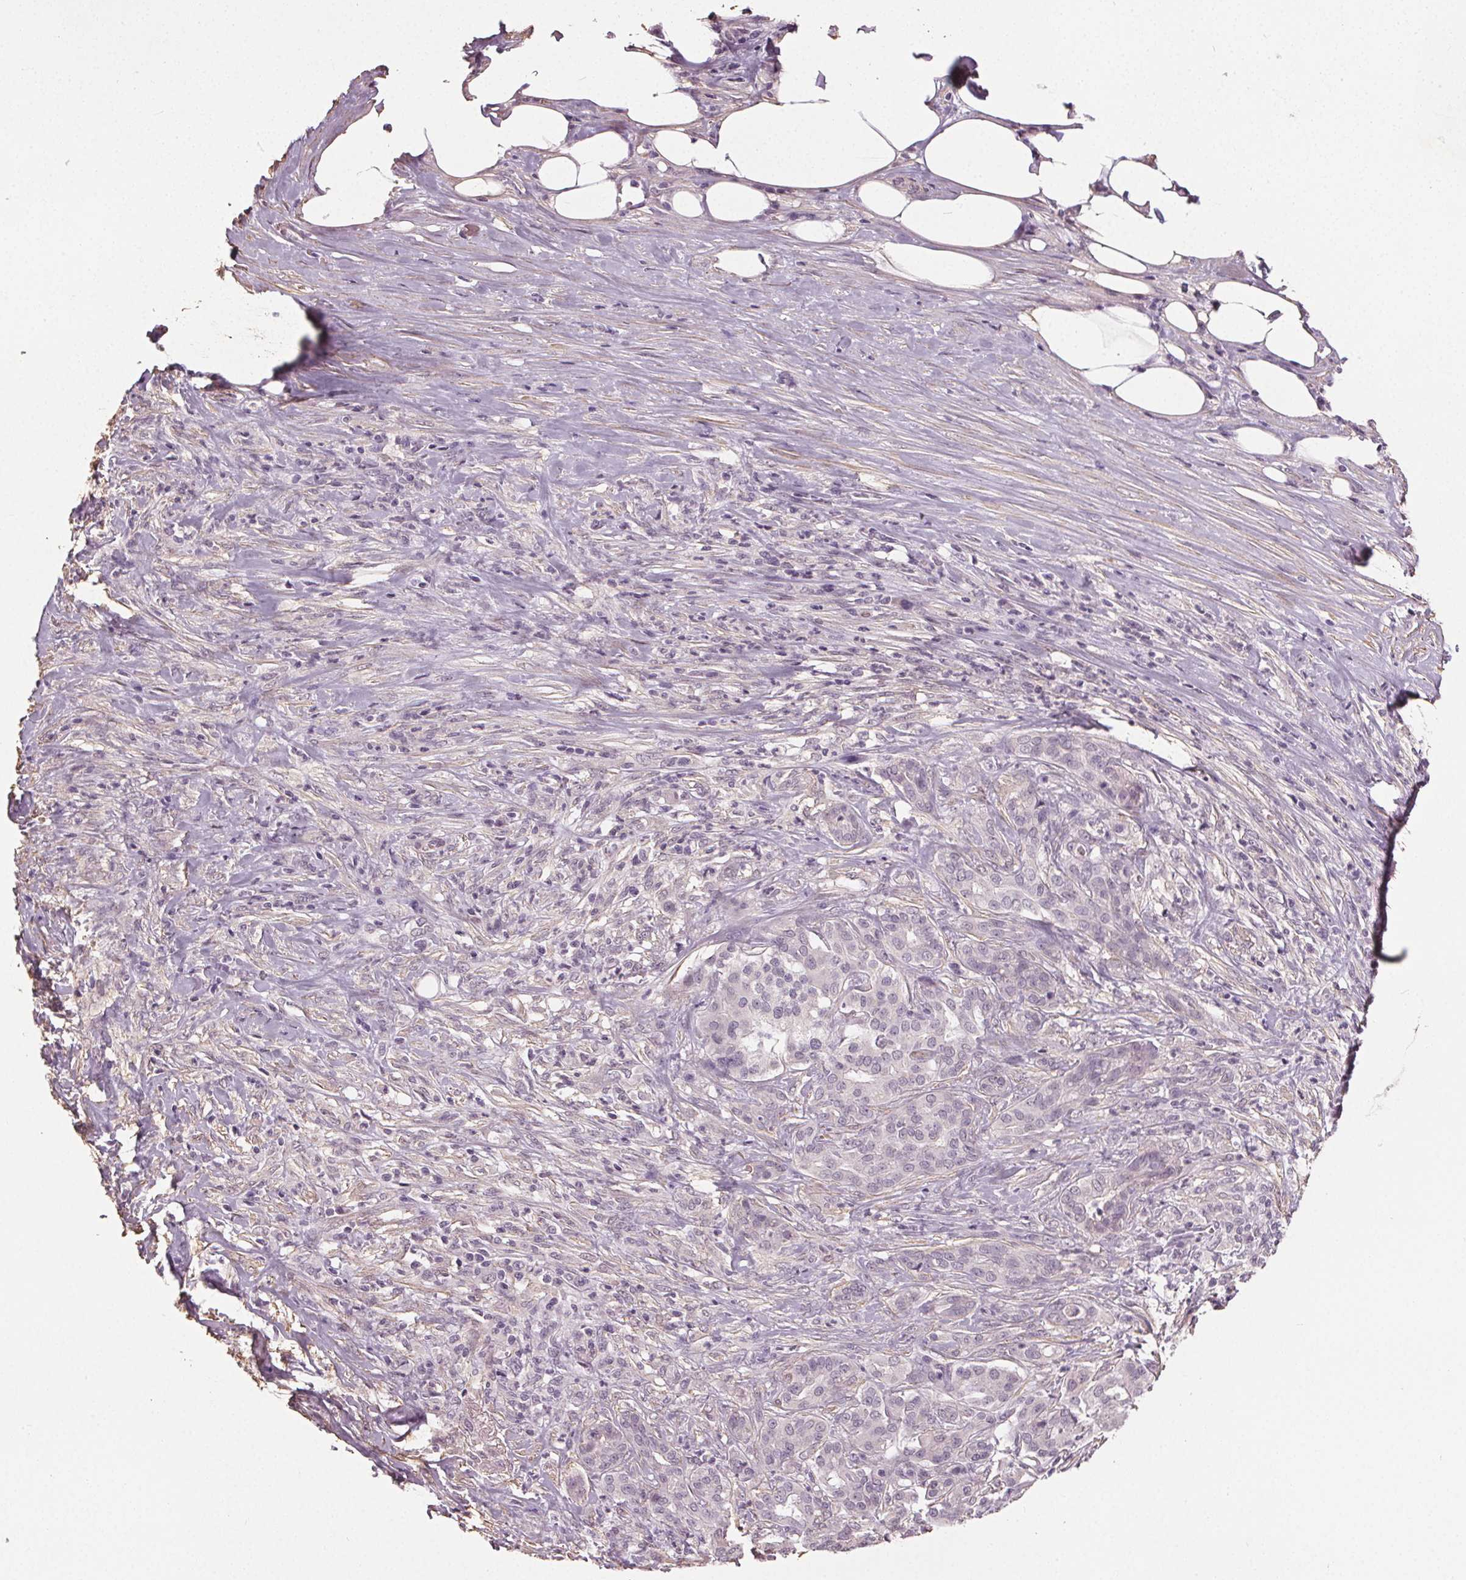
{"staining": {"intensity": "negative", "quantity": "none", "location": "none"}, "tissue": "pancreatic cancer", "cell_type": "Tumor cells", "image_type": "cancer", "snomed": [{"axis": "morphology", "description": "Normal tissue, NOS"}, {"axis": "morphology", "description": "Inflammation, NOS"}, {"axis": "morphology", "description": "Adenocarcinoma, NOS"}, {"axis": "topography", "description": "Pancreas"}], "caption": "Pancreatic adenocarcinoma was stained to show a protein in brown. There is no significant positivity in tumor cells.", "gene": "PKP1", "patient": {"sex": "male", "age": 57}}